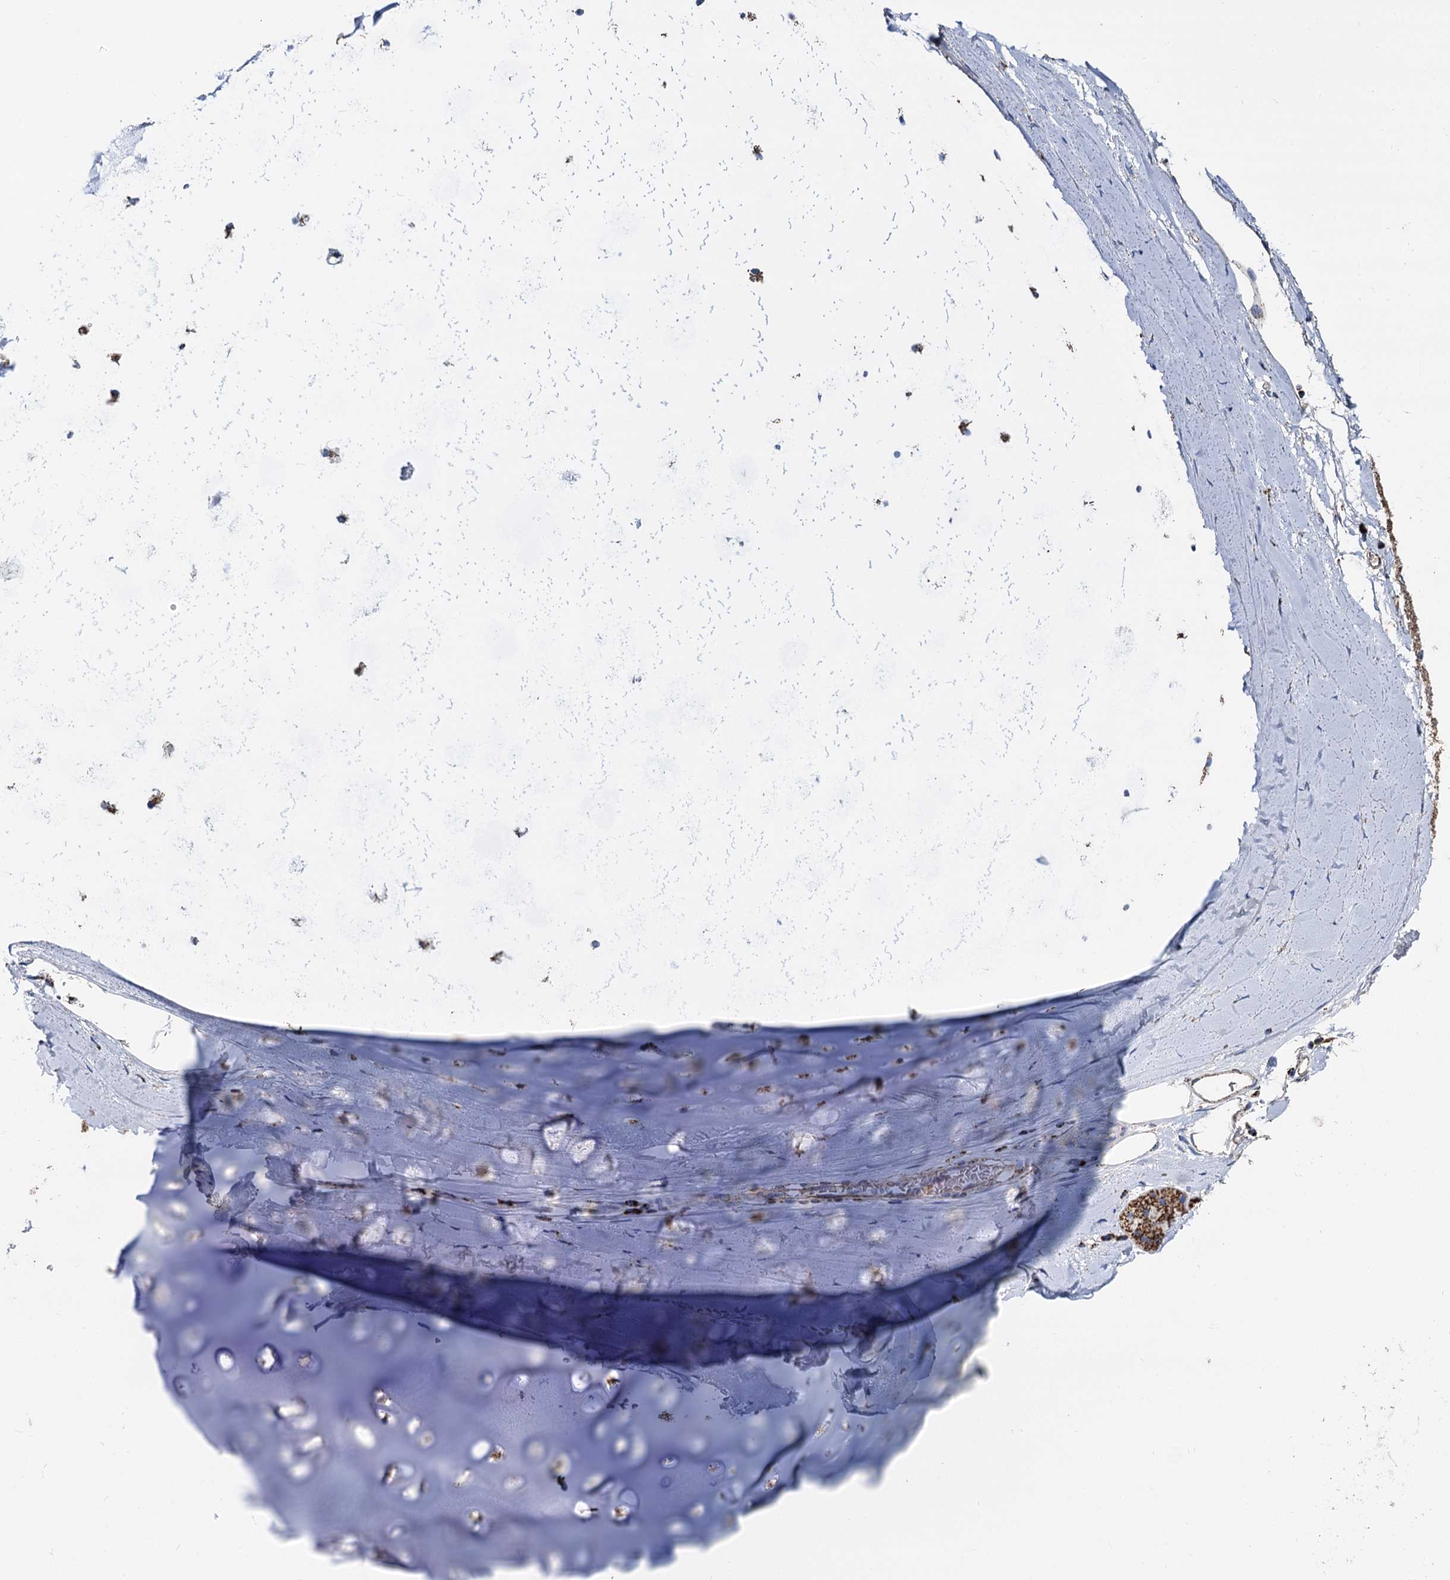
{"staining": {"intensity": "negative", "quantity": "none", "location": "none"}, "tissue": "adipose tissue", "cell_type": "Adipocytes", "image_type": "normal", "snomed": [{"axis": "morphology", "description": "Normal tissue, NOS"}, {"axis": "topography", "description": "Lymph node"}, {"axis": "topography", "description": "Bronchus"}], "caption": "Immunohistochemical staining of benign human adipose tissue displays no significant staining in adipocytes.", "gene": "TIMM10", "patient": {"sex": "male", "age": 63}}